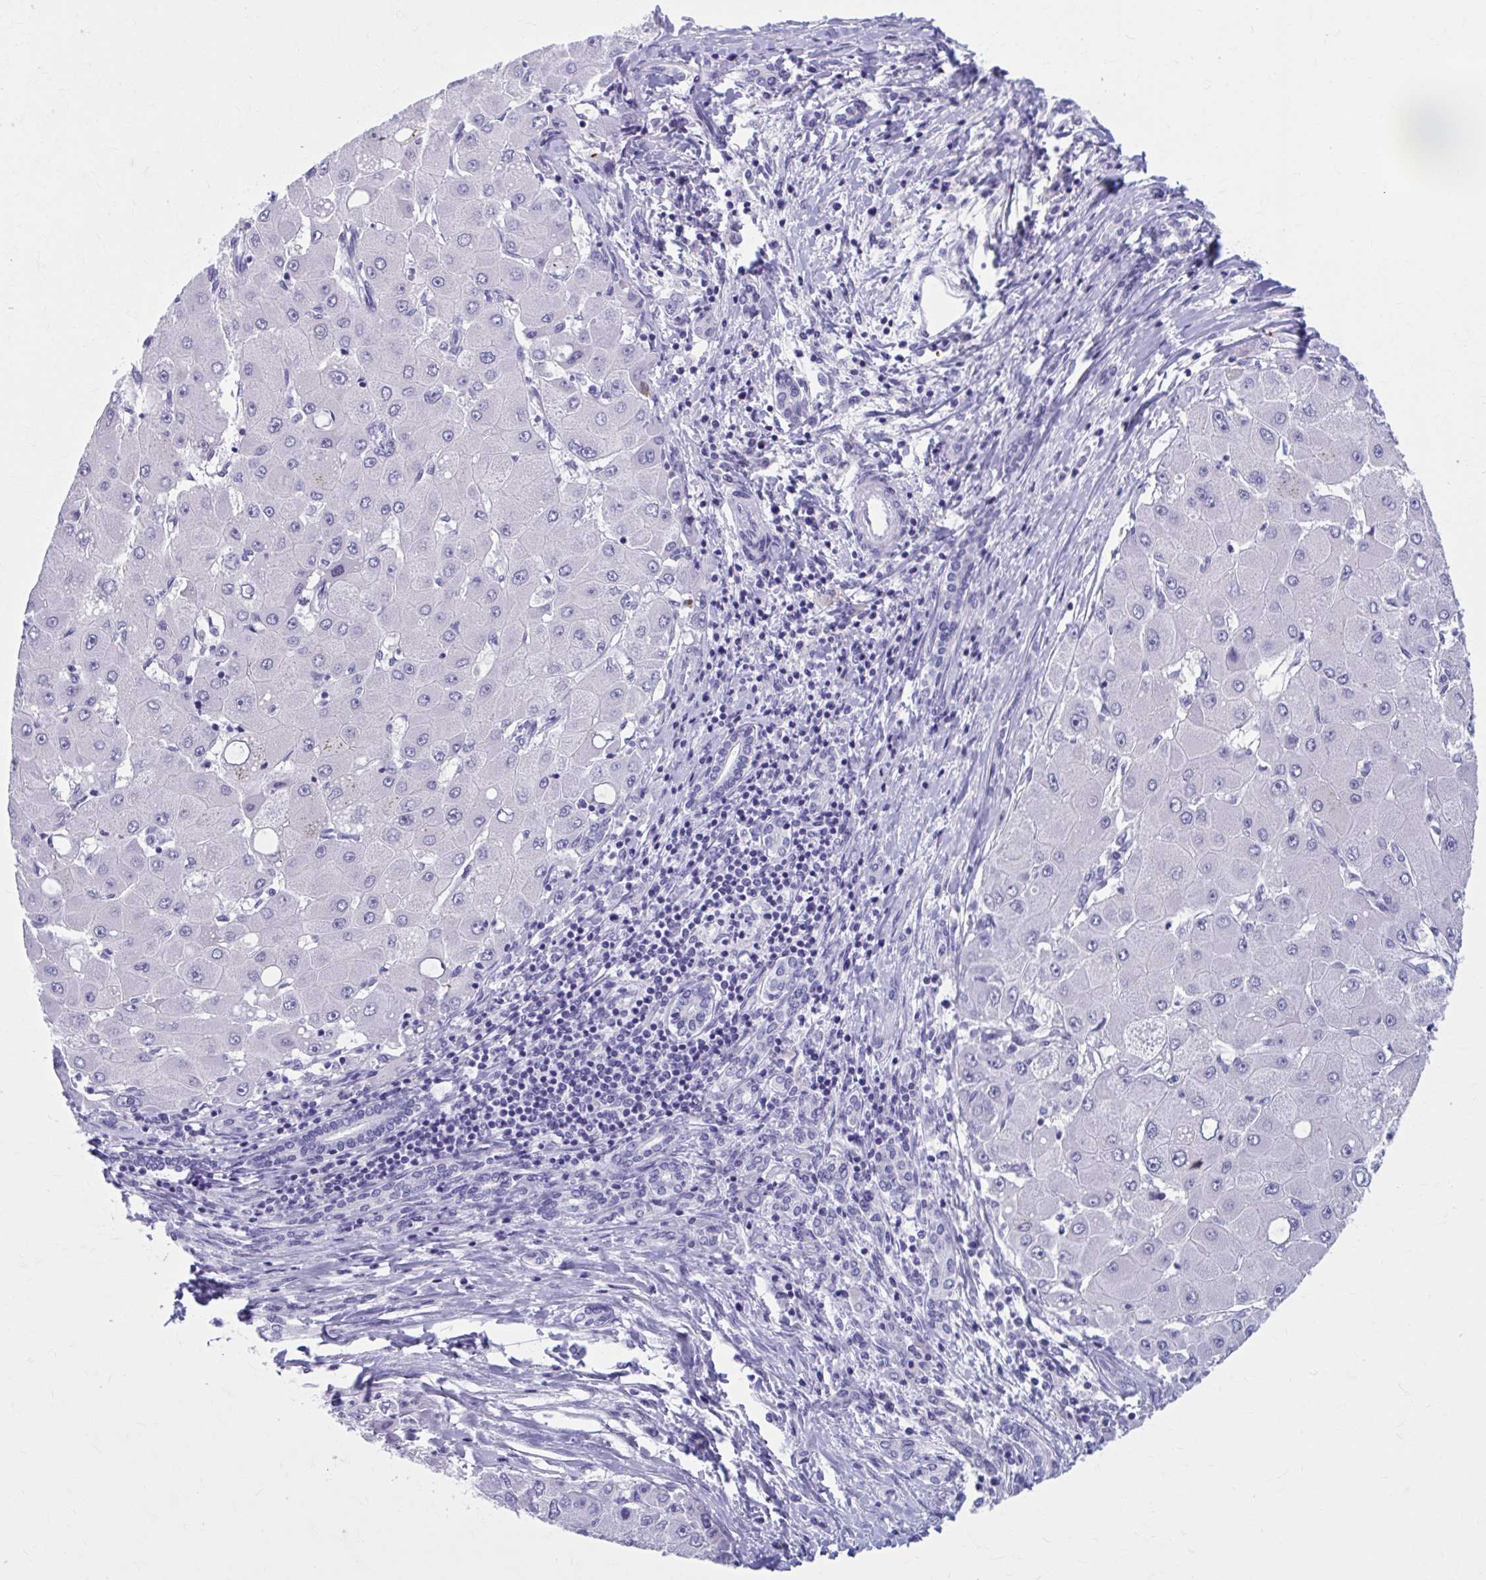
{"staining": {"intensity": "negative", "quantity": "none", "location": "none"}, "tissue": "liver cancer", "cell_type": "Tumor cells", "image_type": "cancer", "snomed": [{"axis": "morphology", "description": "Carcinoma, Hepatocellular, NOS"}, {"axis": "topography", "description": "Liver"}], "caption": "Liver cancer (hepatocellular carcinoma) stained for a protein using IHC exhibits no positivity tumor cells.", "gene": "KCNE2", "patient": {"sex": "male", "age": 40}}